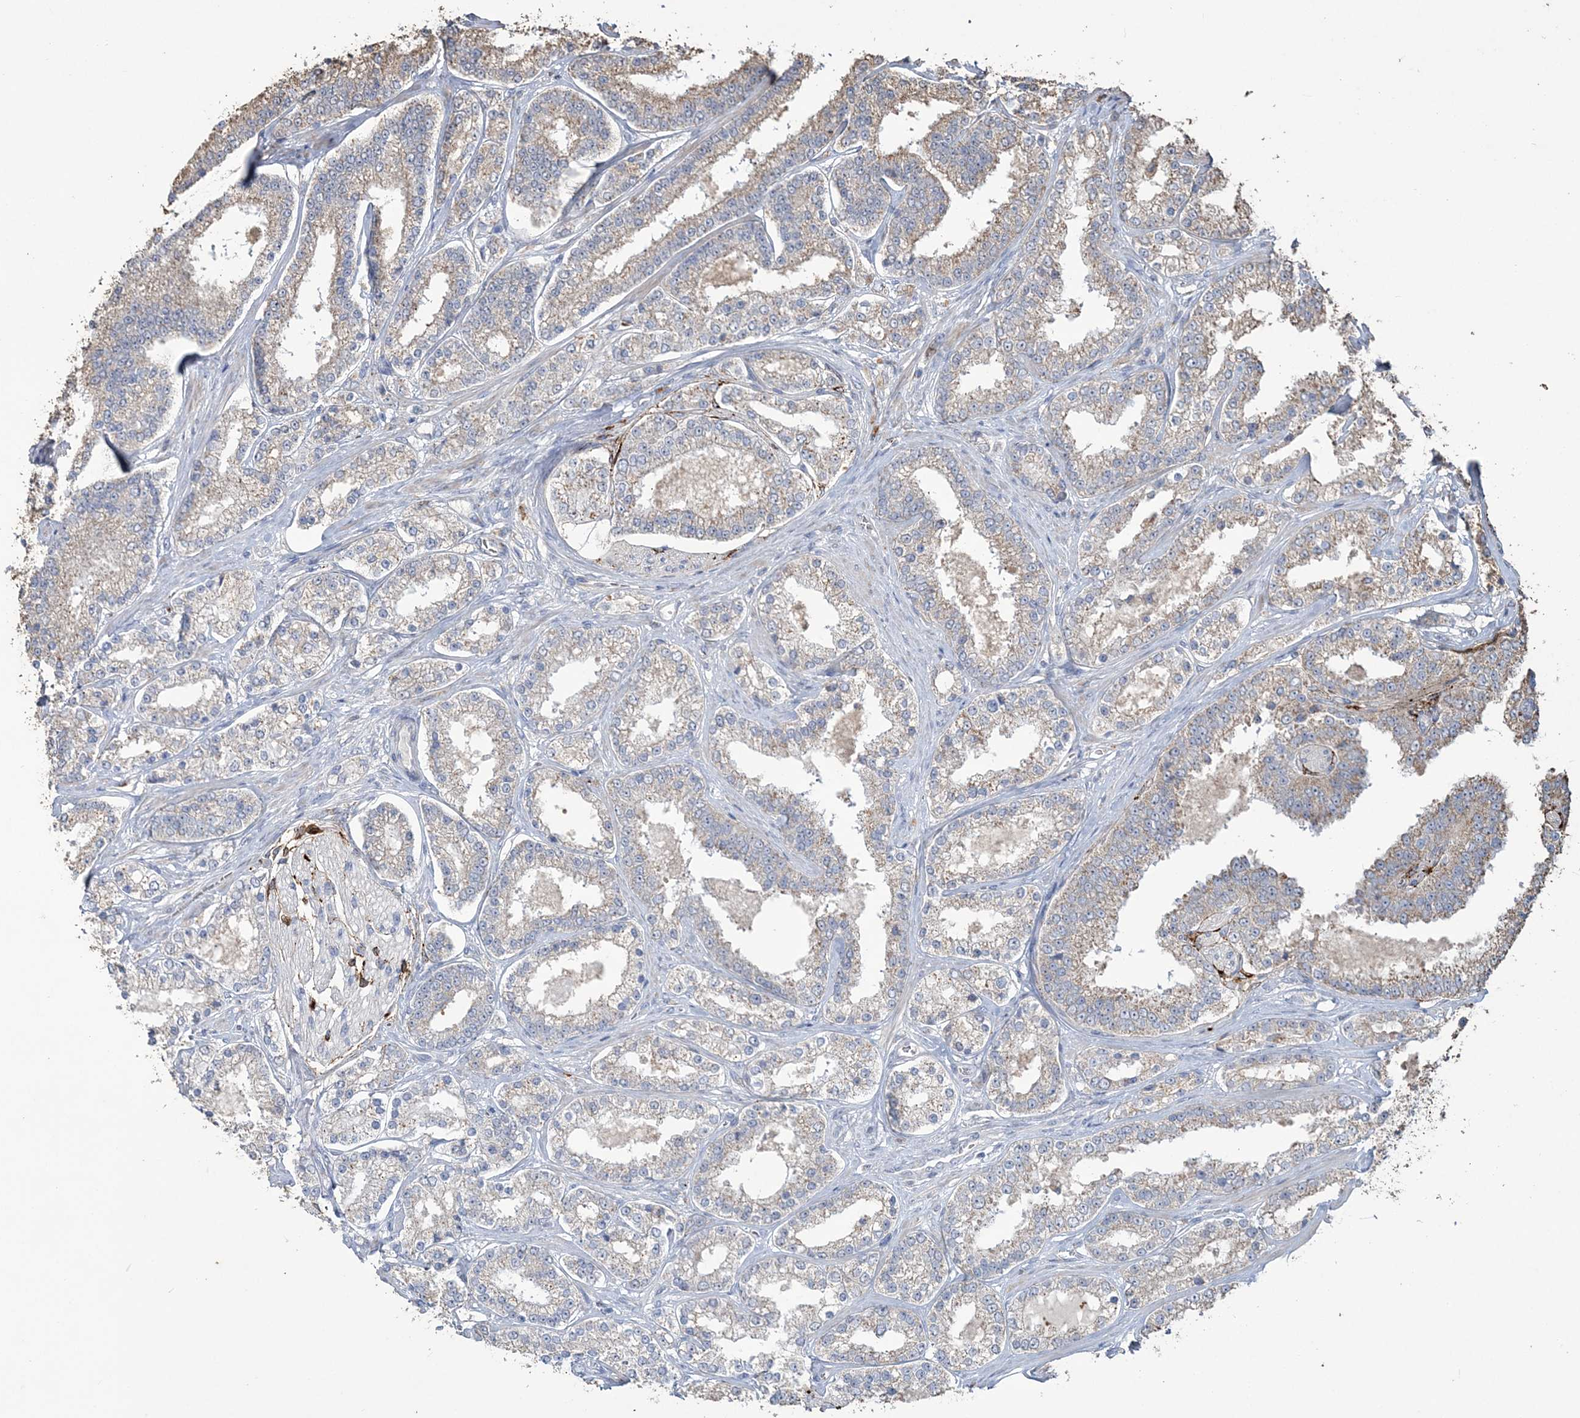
{"staining": {"intensity": "weak", "quantity": "25%-75%", "location": "cytoplasmic/membranous"}, "tissue": "prostate cancer", "cell_type": "Tumor cells", "image_type": "cancer", "snomed": [{"axis": "morphology", "description": "Normal tissue, NOS"}, {"axis": "morphology", "description": "Adenocarcinoma, High grade"}, {"axis": "topography", "description": "Prostate"}], "caption": "A high-resolution image shows IHC staining of prostate adenocarcinoma (high-grade), which exhibits weak cytoplasmic/membranous staining in approximately 25%-75% of tumor cells.", "gene": "SFMBT2", "patient": {"sex": "male", "age": 83}}